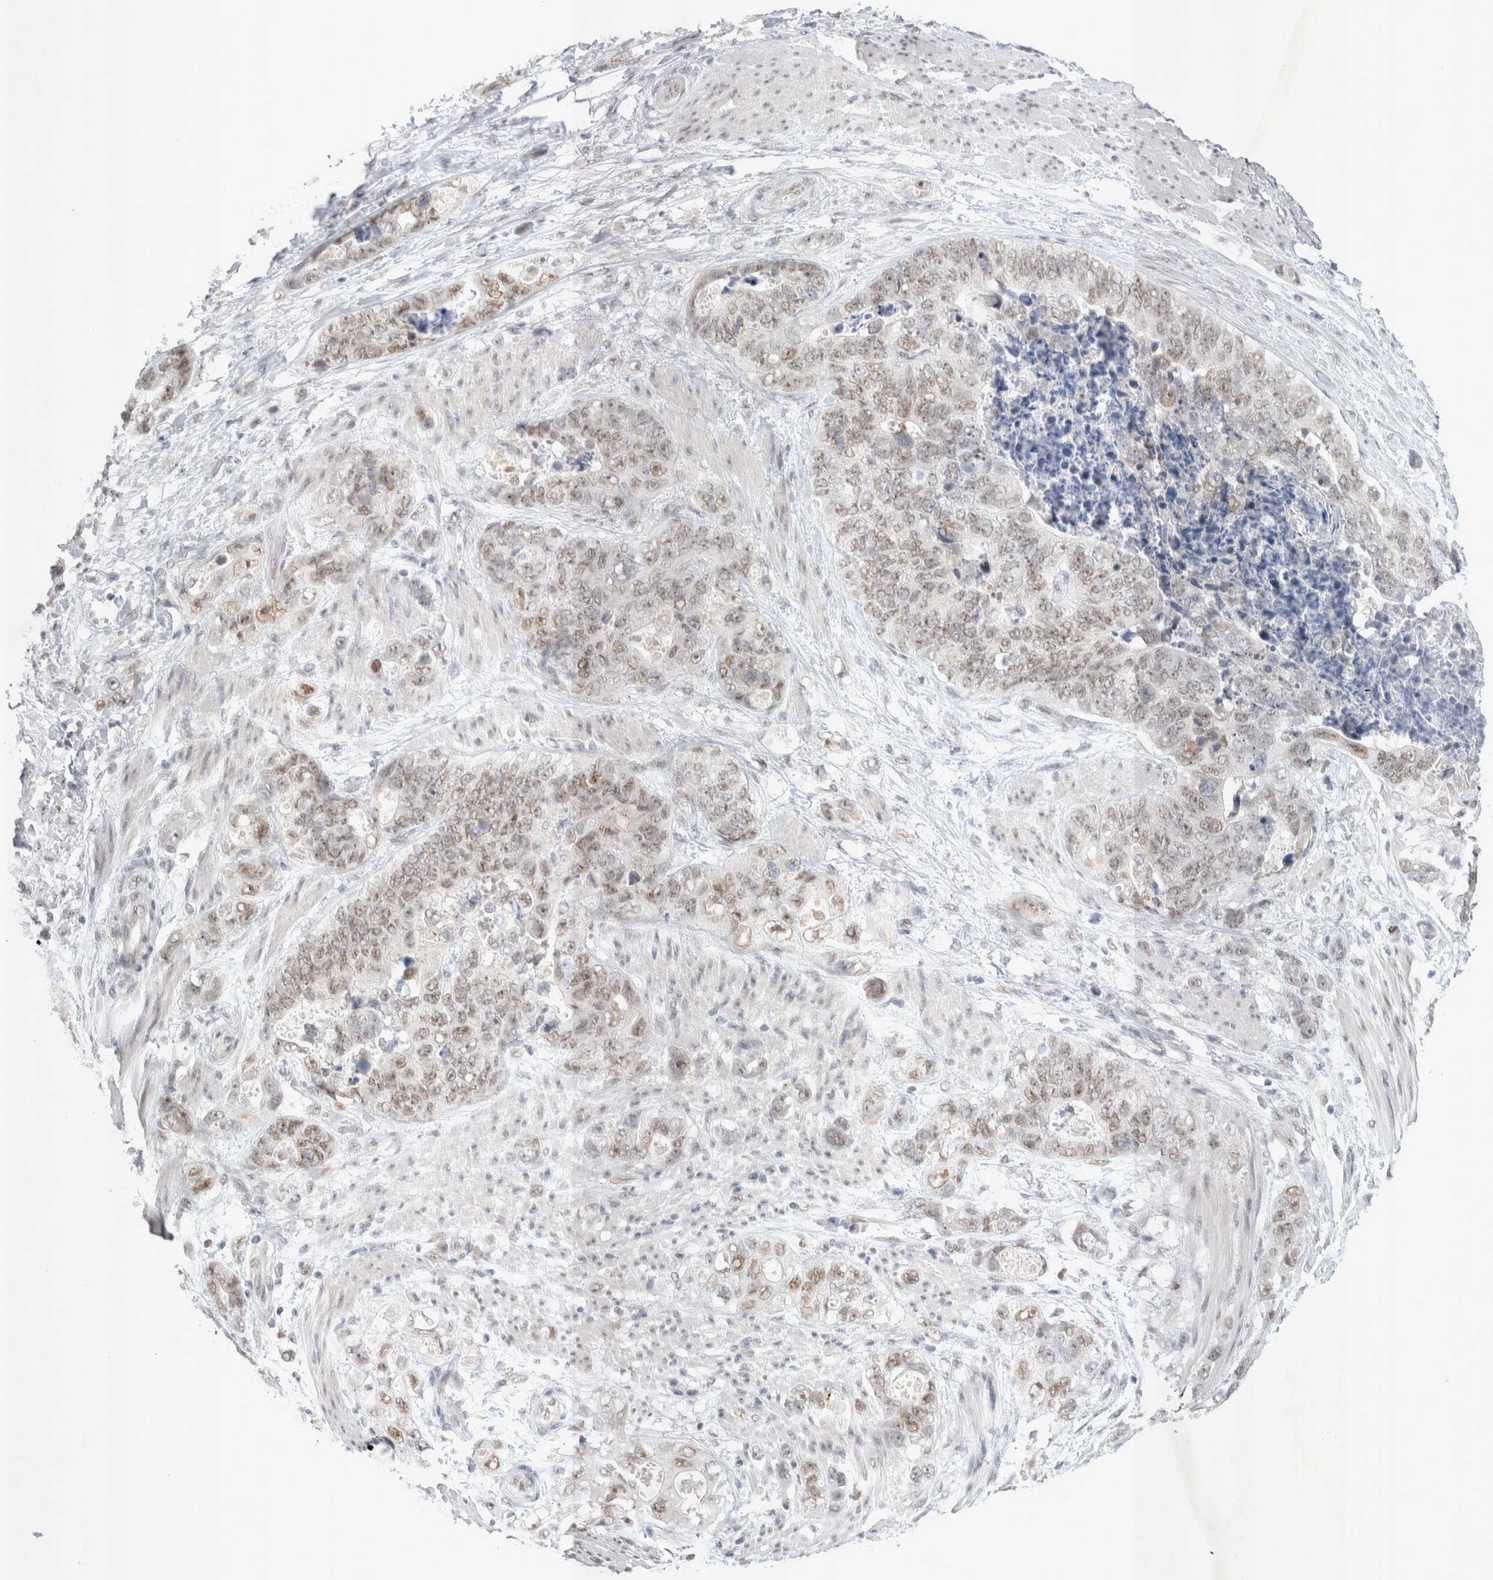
{"staining": {"intensity": "weak", "quantity": ">75%", "location": "nuclear"}, "tissue": "stomach cancer", "cell_type": "Tumor cells", "image_type": "cancer", "snomed": [{"axis": "morphology", "description": "Normal tissue, NOS"}, {"axis": "morphology", "description": "Adenocarcinoma, NOS"}, {"axis": "topography", "description": "Stomach"}], "caption": "Adenocarcinoma (stomach) was stained to show a protein in brown. There is low levels of weak nuclear staining in approximately >75% of tumor cells.", "gene": "RECQL4", "patient": {"sex": "female", "age": 89}}